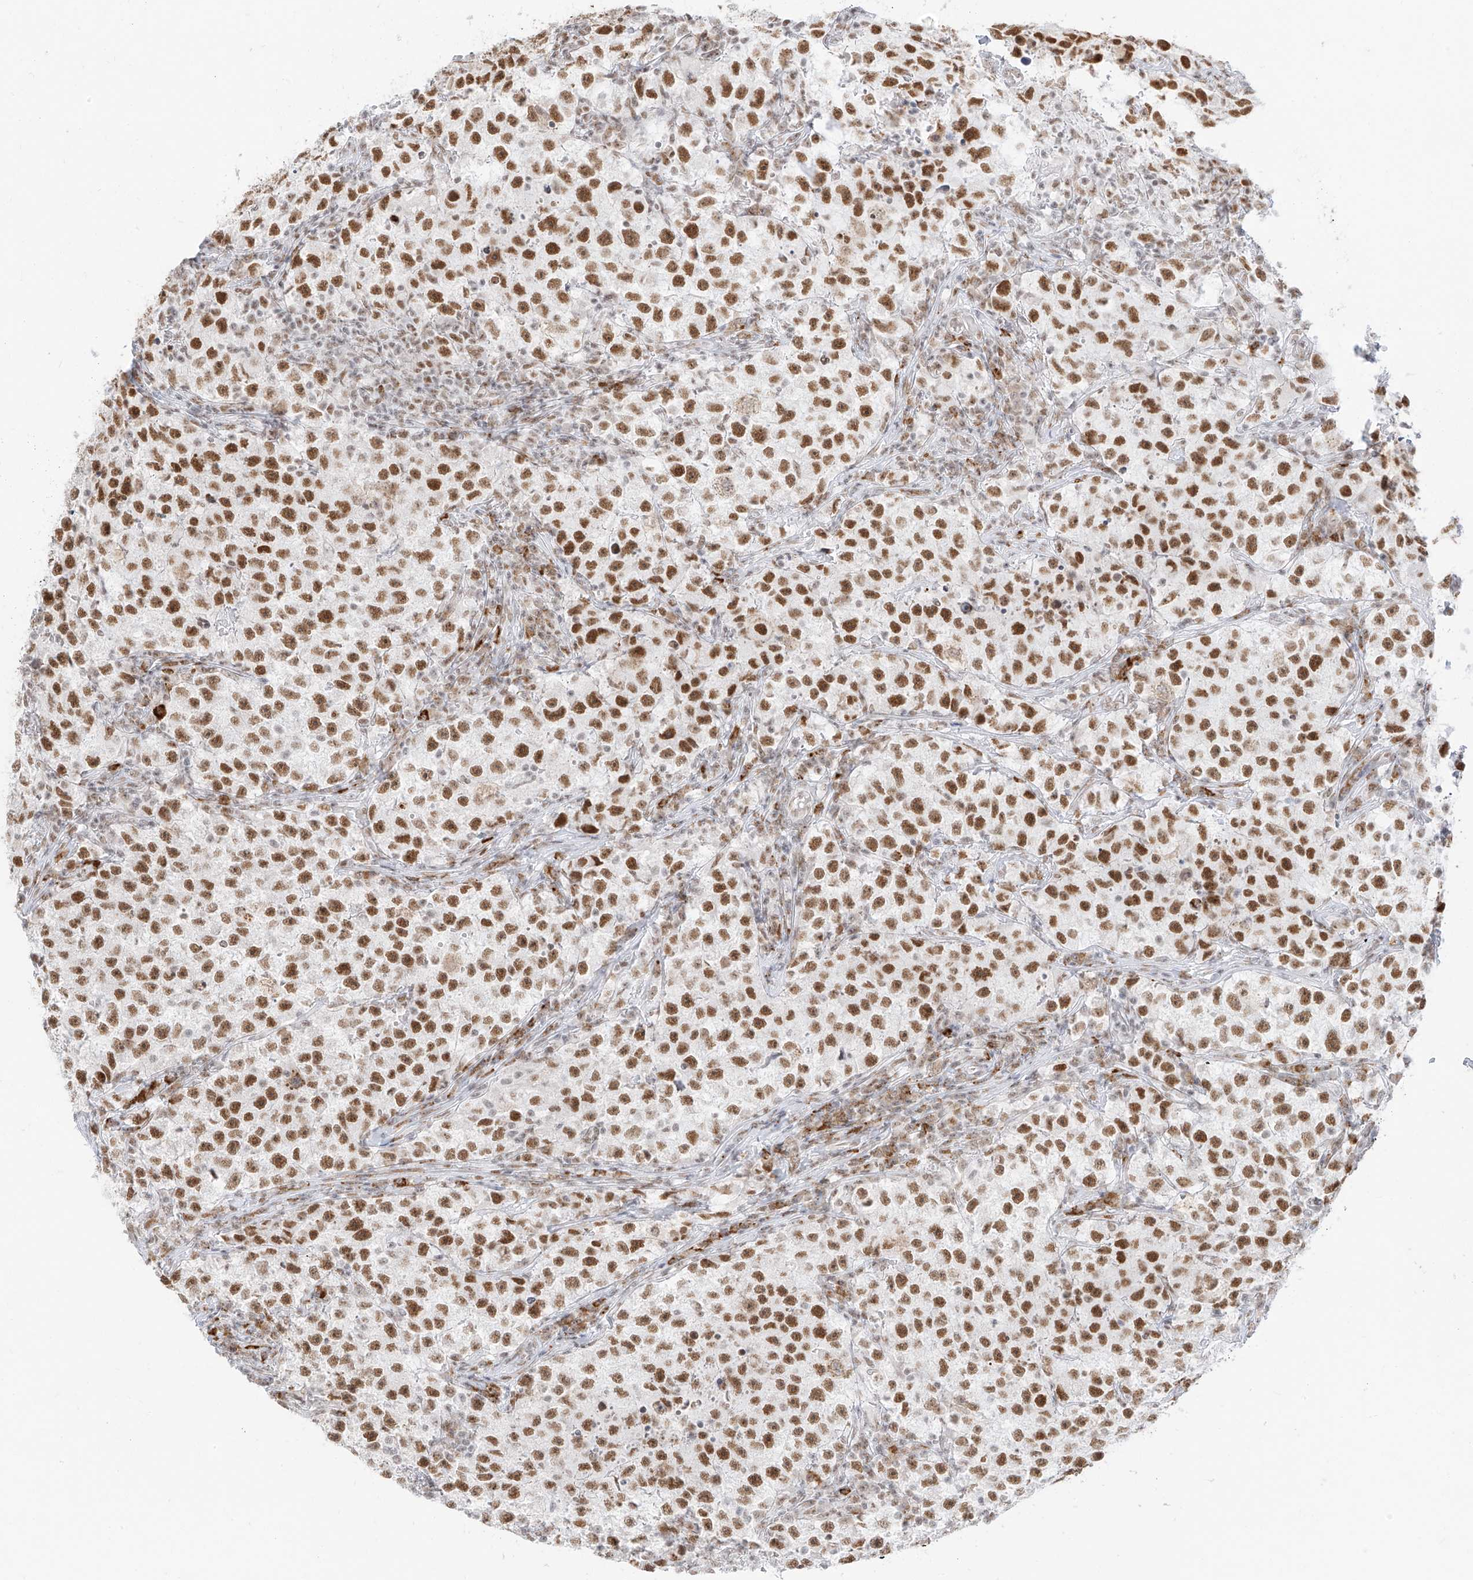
{"staining": {"intensity": "moderate", "quantity": "25%-75%", "location": "nuclear"}, "tissue": "testis cancer", "cell_type": "Tumor cells", "image_type": "cancer", "snomed": [{"axis": "morphology", "description": "Seminoma, NOS"}, {"axis": "topography", "description": "Testis"}], "caption": "The photomicrograph exhibits immunohistochemical staining of testis cancer (seminoma). There is moderate nuclear expression is present in approximately 25%-75% of tumor cells.", "gene": "SUPT5H", "patient": {"sex": "male", "age": 22}}